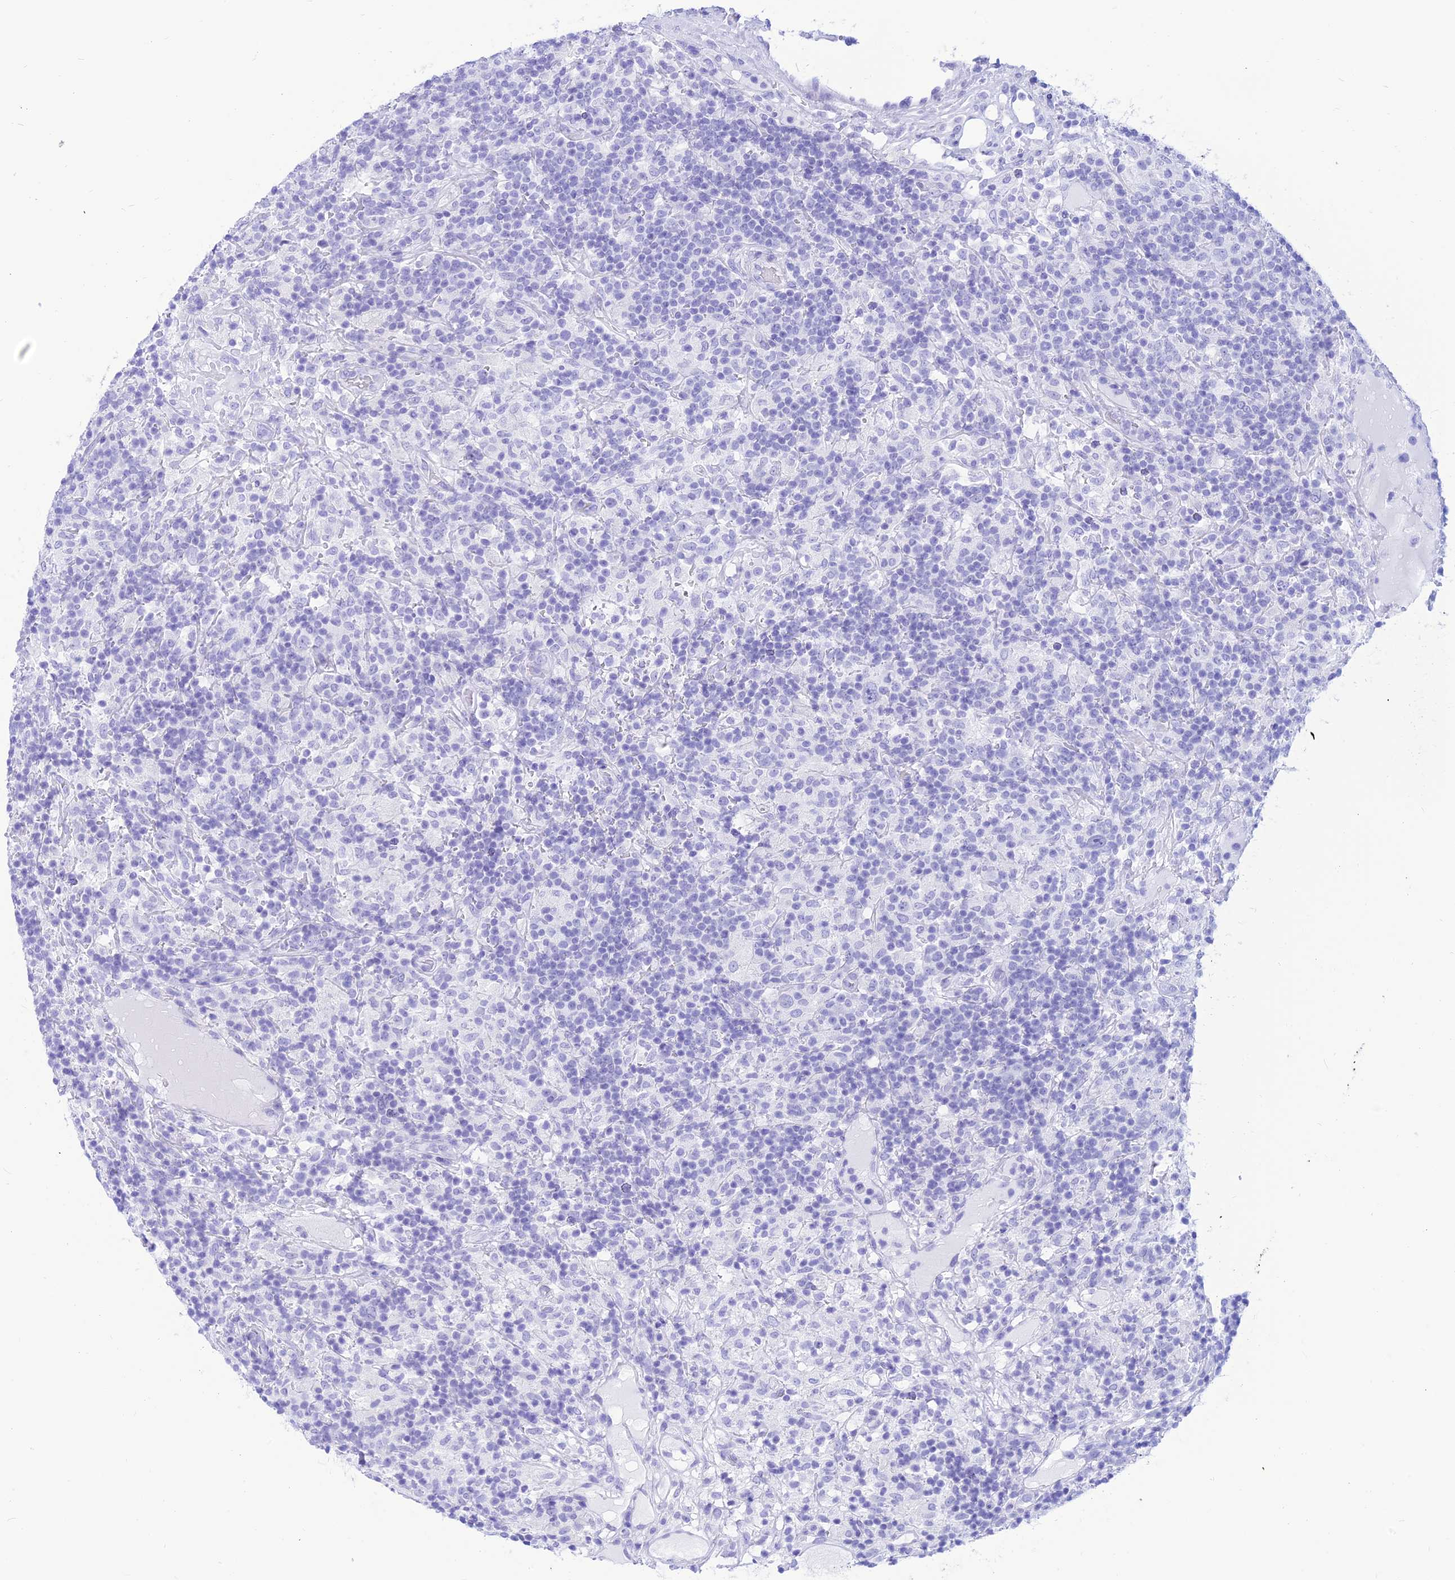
{"staining": {"intensity": "negative", "quantity": "none", "location": "none"}, "tissue": "lymphoma", "cell_type": "Tumor cells", "image_type": "cancer", "snomed": [{"axis": "morphology", "description": "Hodgkin's disease, NOS"}, {"axis": "topography", "description": "Lymph node"}], "caption": "Protein analysis of lymphoma shows no significant positivity in tumor cells. The staining was performed using DAB (3,3'-diaminobenzidine) to visualize the protein expression in brown, while the nuclei were stained in blue with hematoxylin (Magnification: 20x).", "gene": "PRNP", "patient": {"sex": "male", "age": 70}}